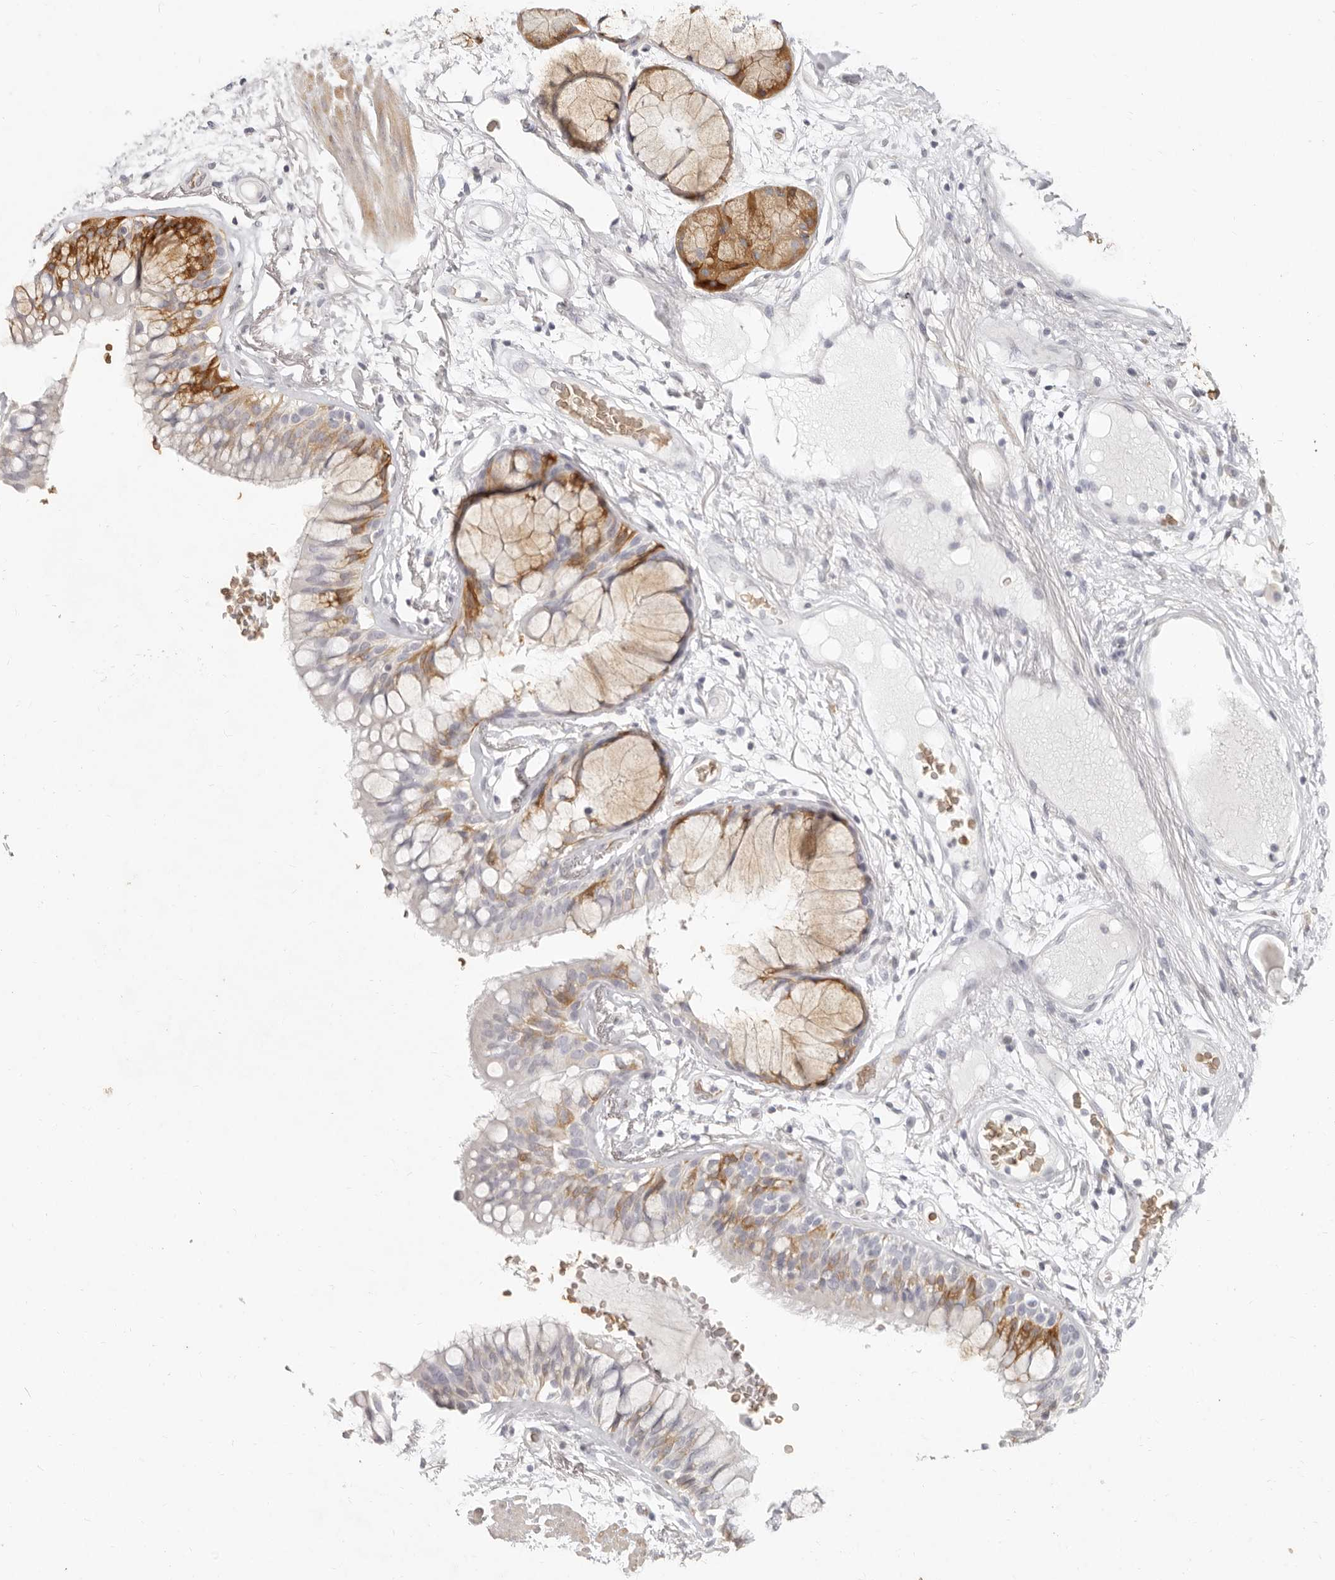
{"staining": {"intensity": "negative", "quantity": "none", "location": "none"}, "tissue": "adipose tissue", "cell_type": "Adipocytes", "image_type": "normal", "snomed": [{"axis": "morphology", "description": "Normal tissue, NOS"}, {"axis": "topography", "description": "Bronchus"}], "caption": "Immunohistochemistry histopathology image of benign adipose tissue stained for a protein (brown), which reveals no staining in adipocytes.", "gene": "NIBAN1", "patient": {"sex": "male", "age": 66}}